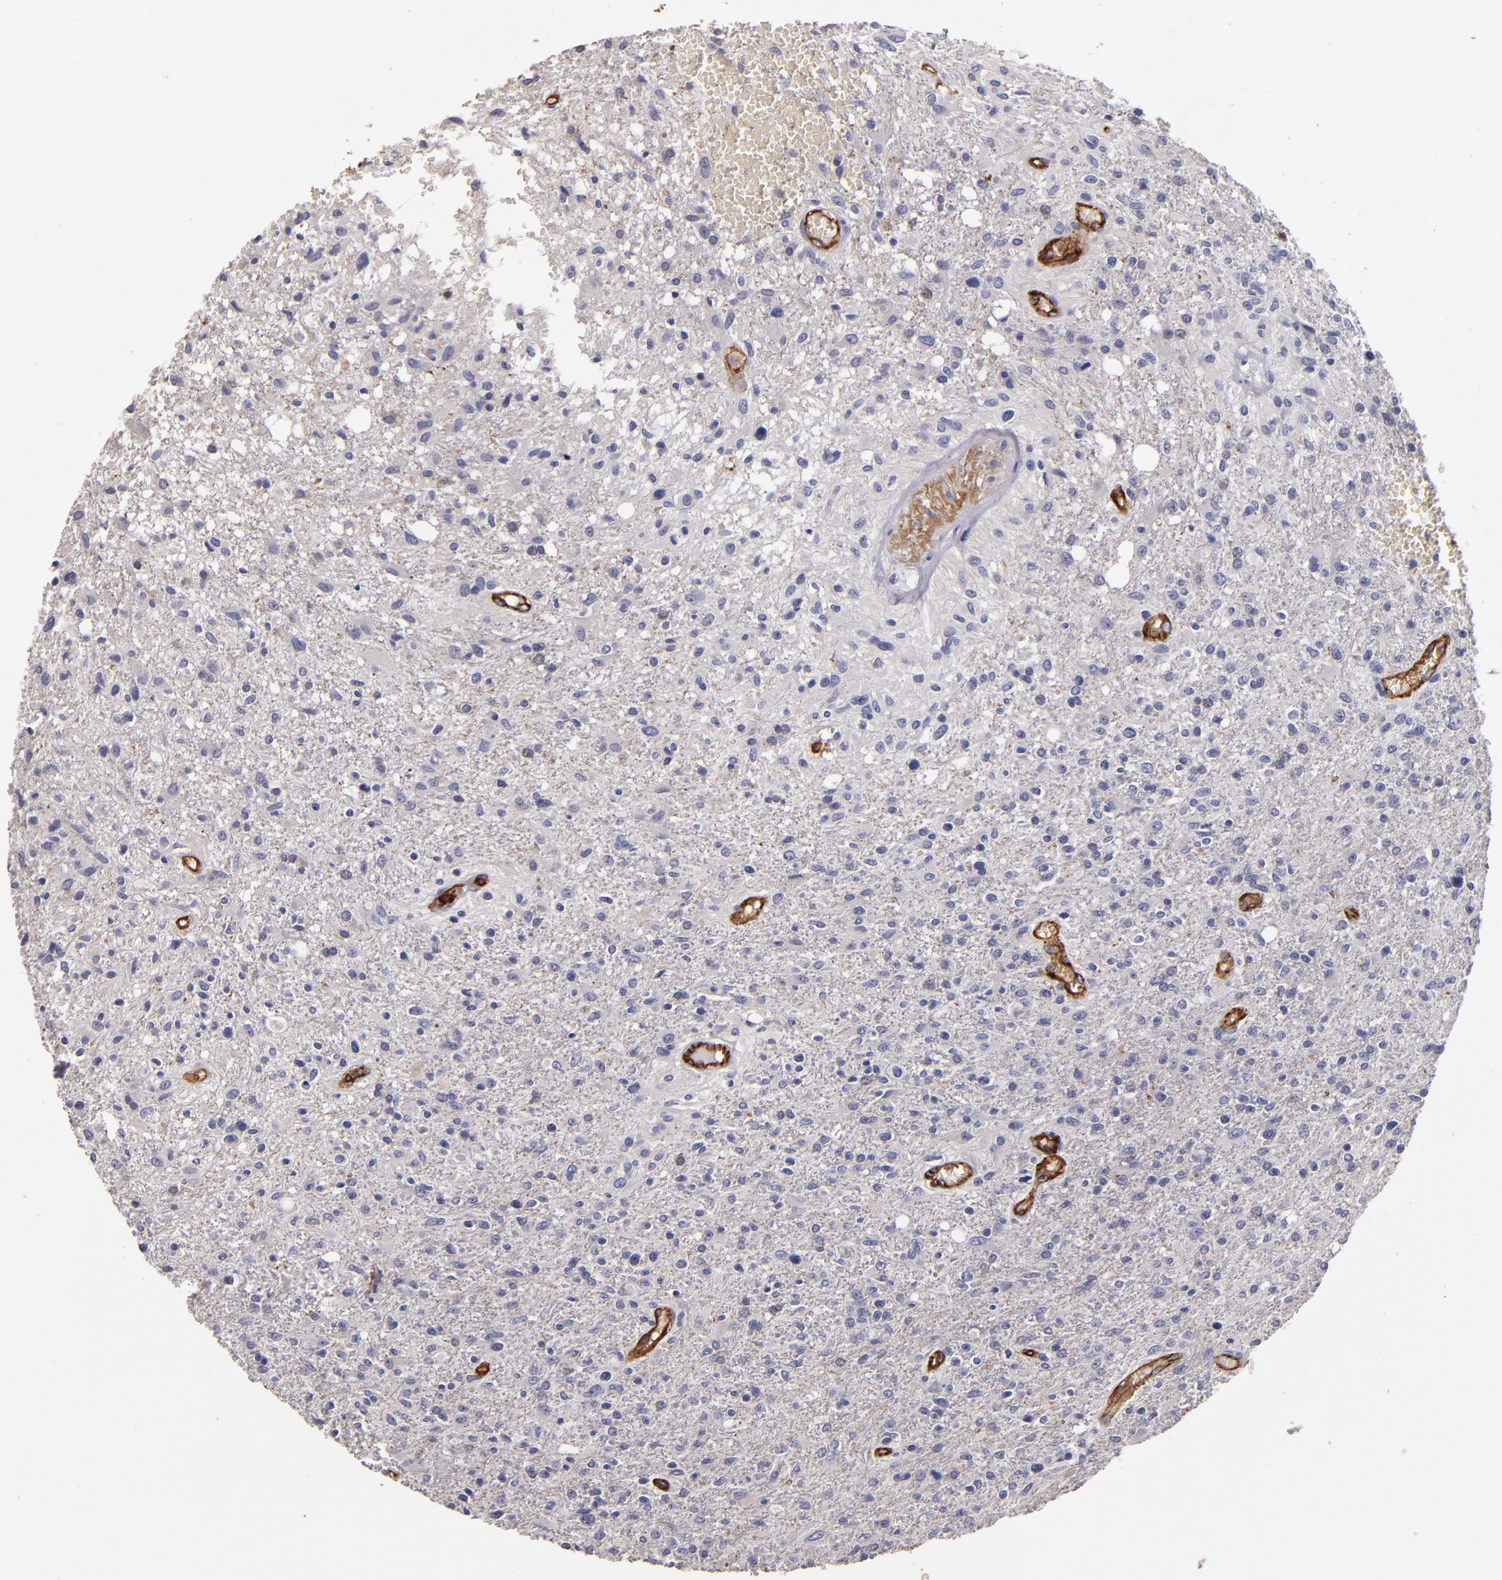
{"staining": {"intensity": "negative", "quantity": "none", "location": "none"}, "tissue": "glioma", "cell_type": "Tumor cells", "image_type": "cancer", "snomed": [{"axis": "morphology", "description": "Glioma, malignant, High grade"}, {"axis": "topography", "description": "Cerebral cortex"}], "caption": "The IHC image has no significant staining in tumor cells of glioma tissue.", "gene": "CLDN5", "patient": {"sex": "male", "age": 76}}